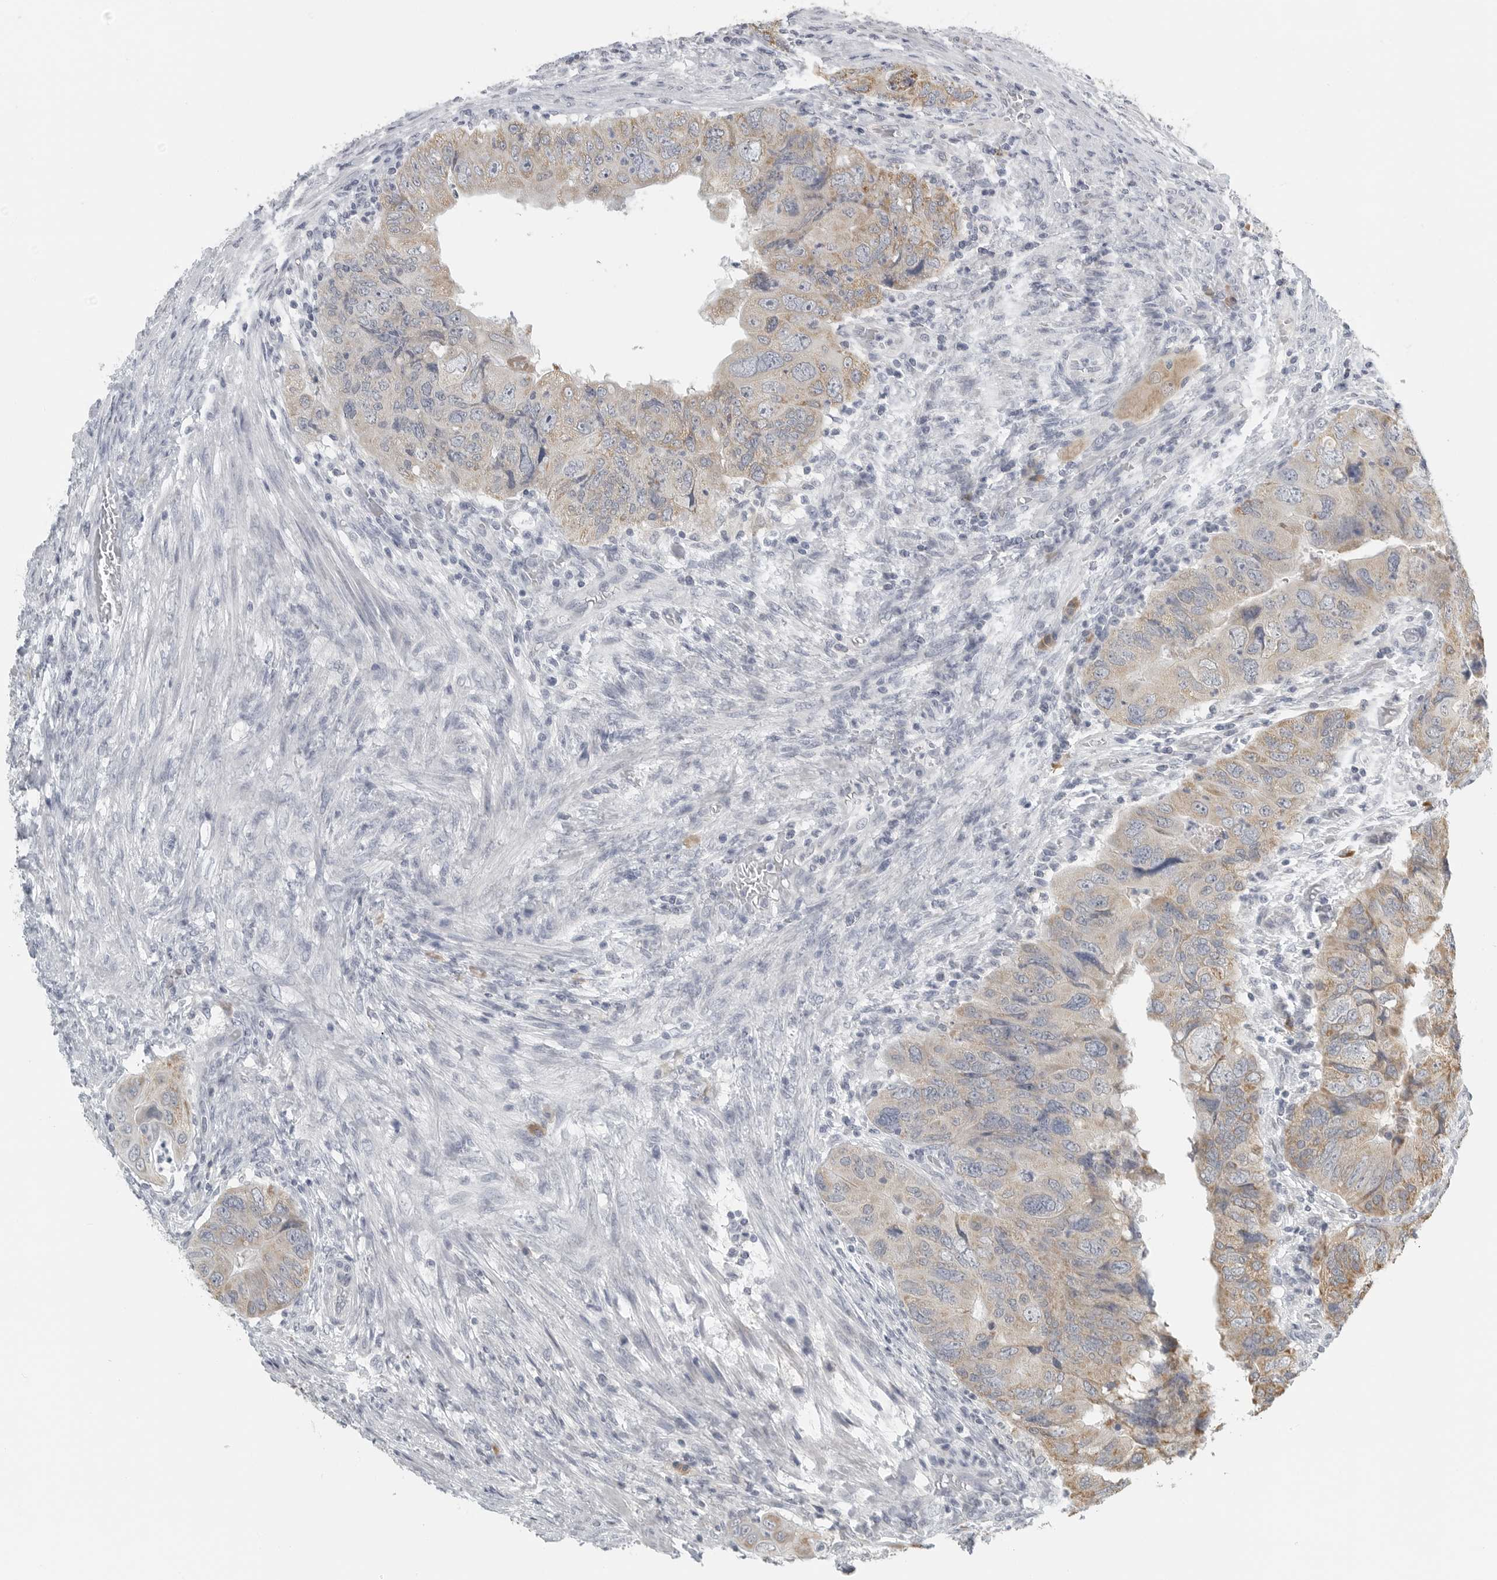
{"staining": {"intensity": "moderate", "quantity": "<25%", "location": "cytoplasmic/membranous"}, "tissue": "colorectal cancer", "cell_type": "Tumor cells", "image_type": "cancer", "snomed": [{"axis": "morphology", "description": "Adenocarcinoma, NOS"}, {"axis": "topography", "description": "Rectum"}], "caption": "Immunohistochemistry image of neoplastic tissue: human colorectal cancer (adenocarcinoma) stained using immunohistochemistry (IHC) exhibits low levels of moderate protein expression localized specifically in the cytoplasmic/membranous of tumor cells, appearing as a cytoplasmic/membranous brown color.", "gene": "IL12RB2", "patient": {"sex": "male", "age": 63}}